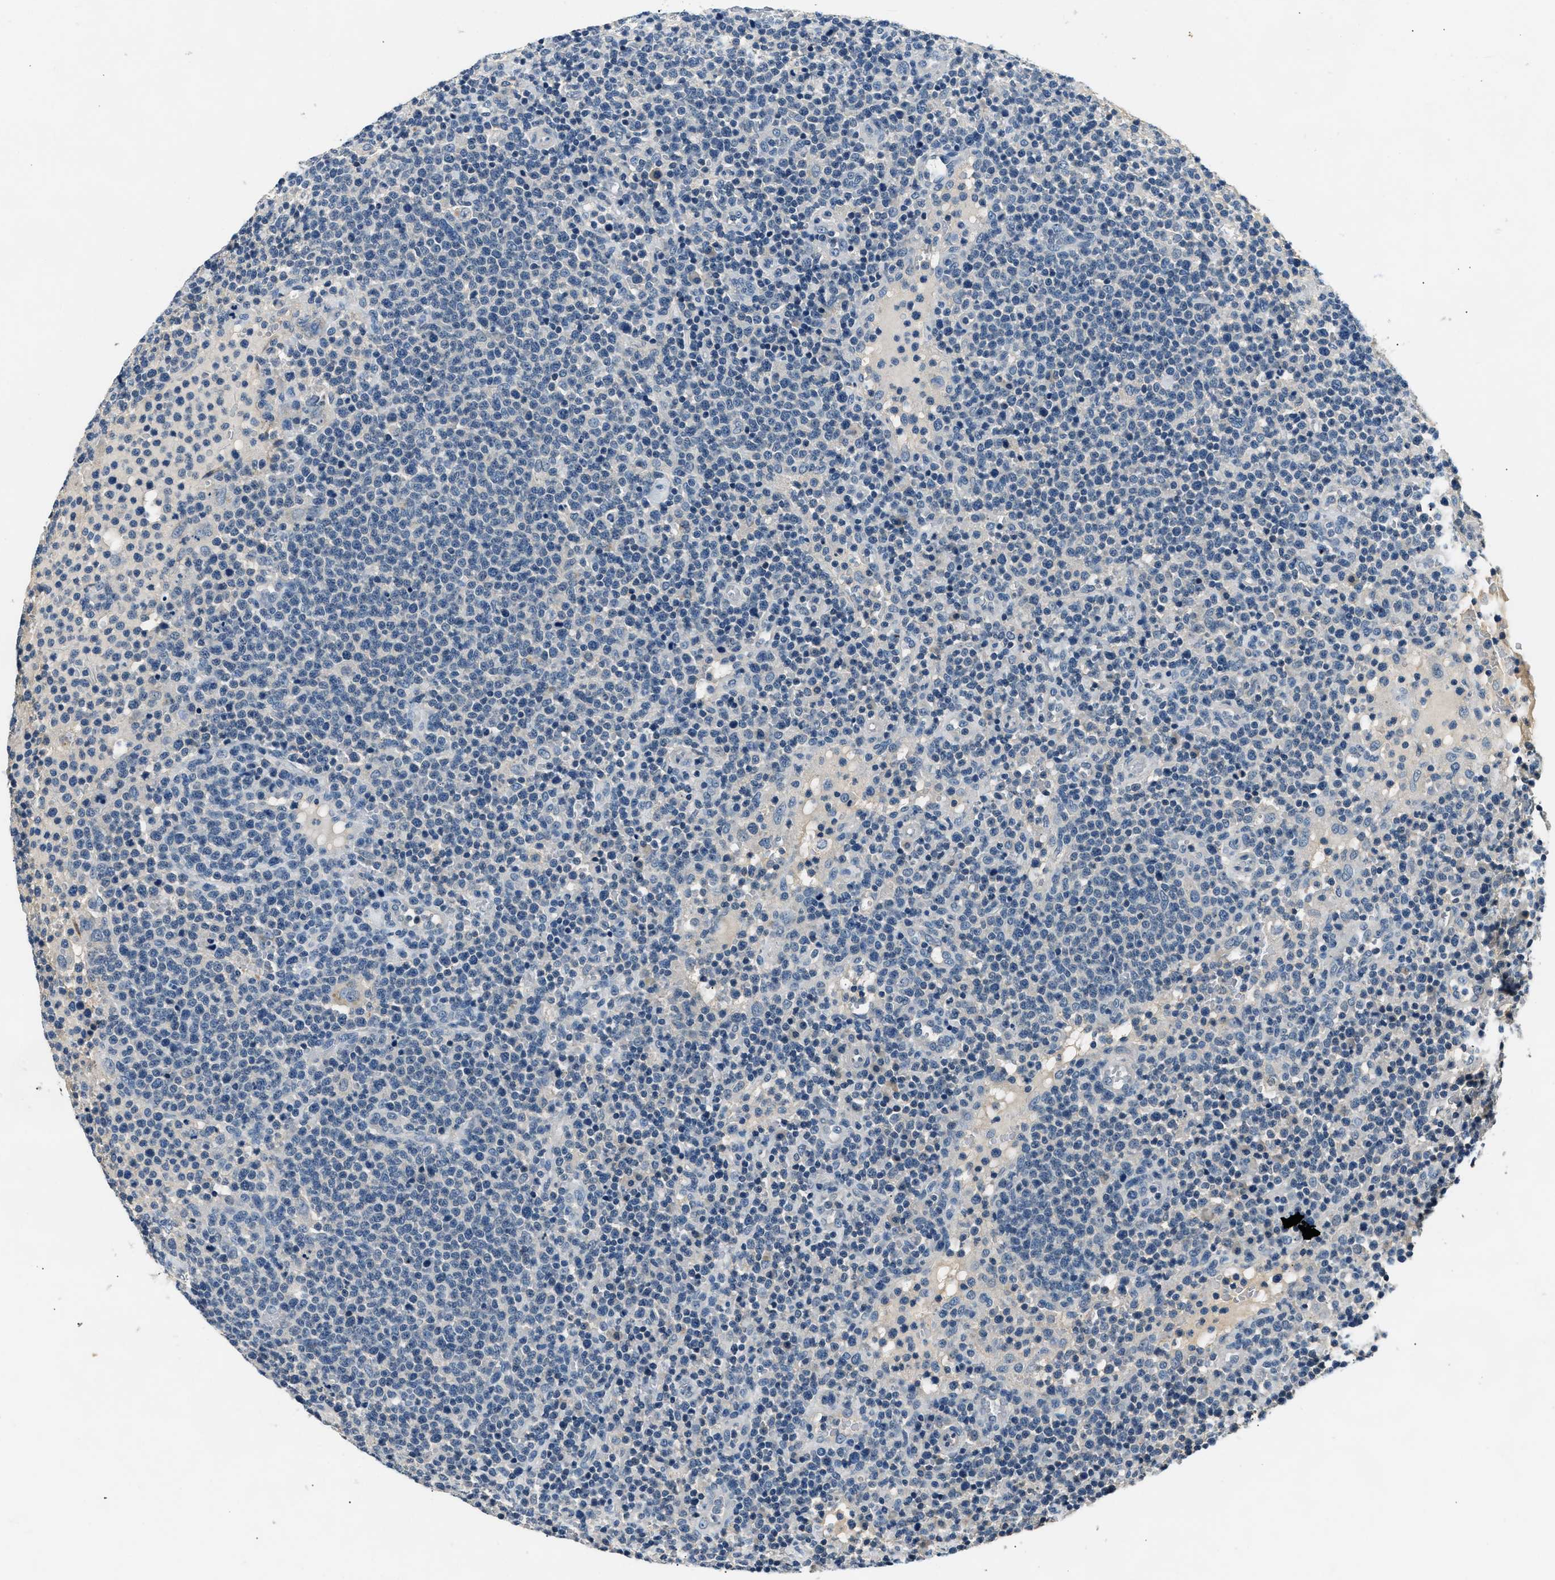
{"staining": {"intensity": "negative", "quantity": "none", "location": "none"}, "tissue": "lymphoma", "cell_type": "Tumor cells", "image_type": "cancer", "snomed": [{"axis": "morphology", "description": "Malignant lymphoma, non-Hodgkin's type, High grade"}, {"axis": "topography", "description": "Lymph node"}], "caption": "Immunohistochemical staining of human high-grade malignant lymphoma, non-Hodgkin's type demonstrates no significant staining in tumor cells. Brightfield microscopy of immunohistochemistry stained with DAB (brown) and hematoxylin (blue), captured at high magnification.", "gene": "INHA", "patient": {"sex": "male", "age": 61}}